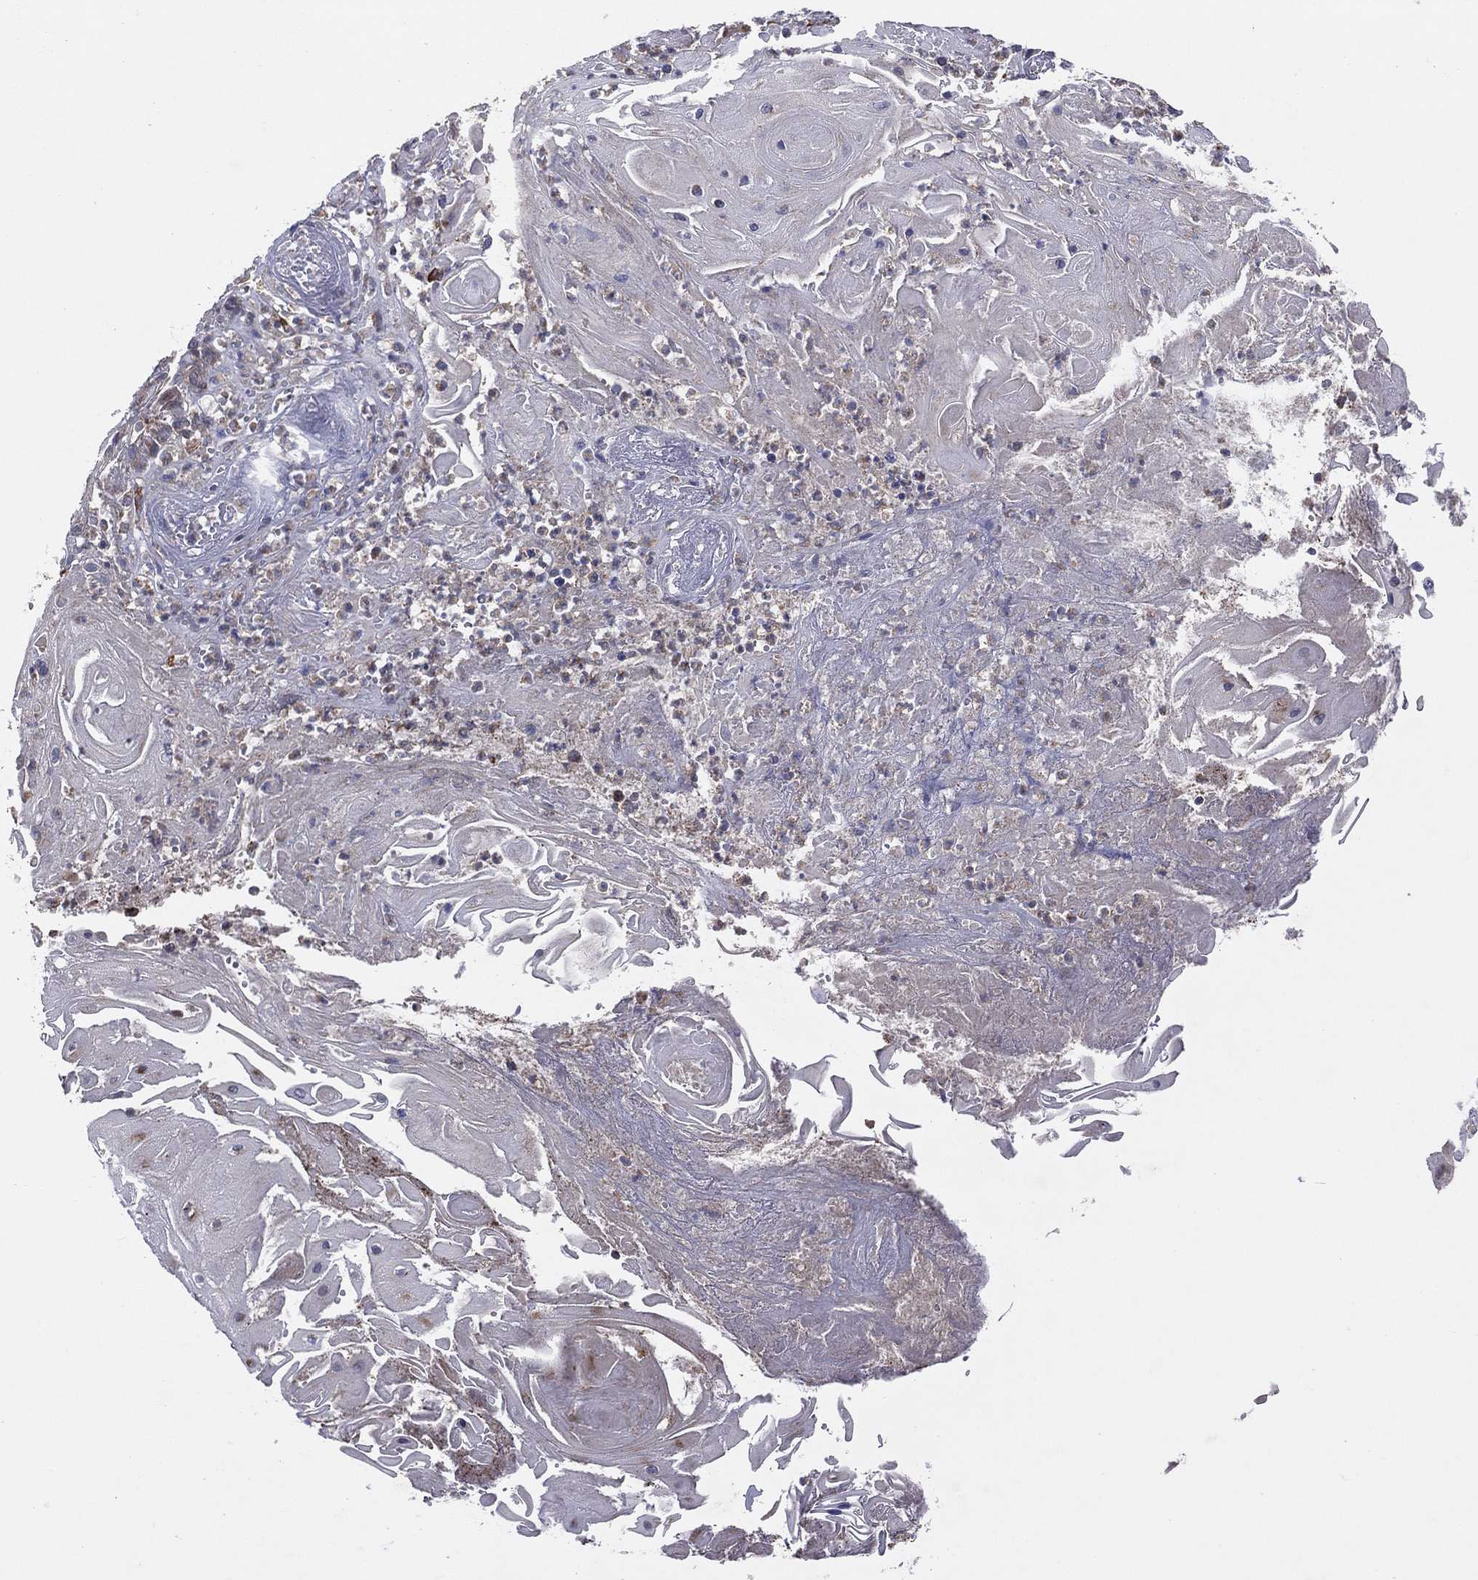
{"staining": {"intensity": "negative", "quantity": "none", "location": "none"}, "tissue": "skin cancer", "cell_type": "Tumor cells", "image_type": "cancer", "snomed": [{"axis": "morphology", "description": "Squamous cell carcinoma, NOS"}, {"axis": "topography", "description": "Skin"}], "caption": "Immunohistochemistry (IHC) photomicrograph of neoplastic tissue: skin cancer (squamous cell carcinoma) stained with DAB exhibits no significant protein staining in tumor cells. (DAB IHC with hematoxylin counter stain).", "gene": "STARD3", "patient": {"sex": "male", "age": 62}}